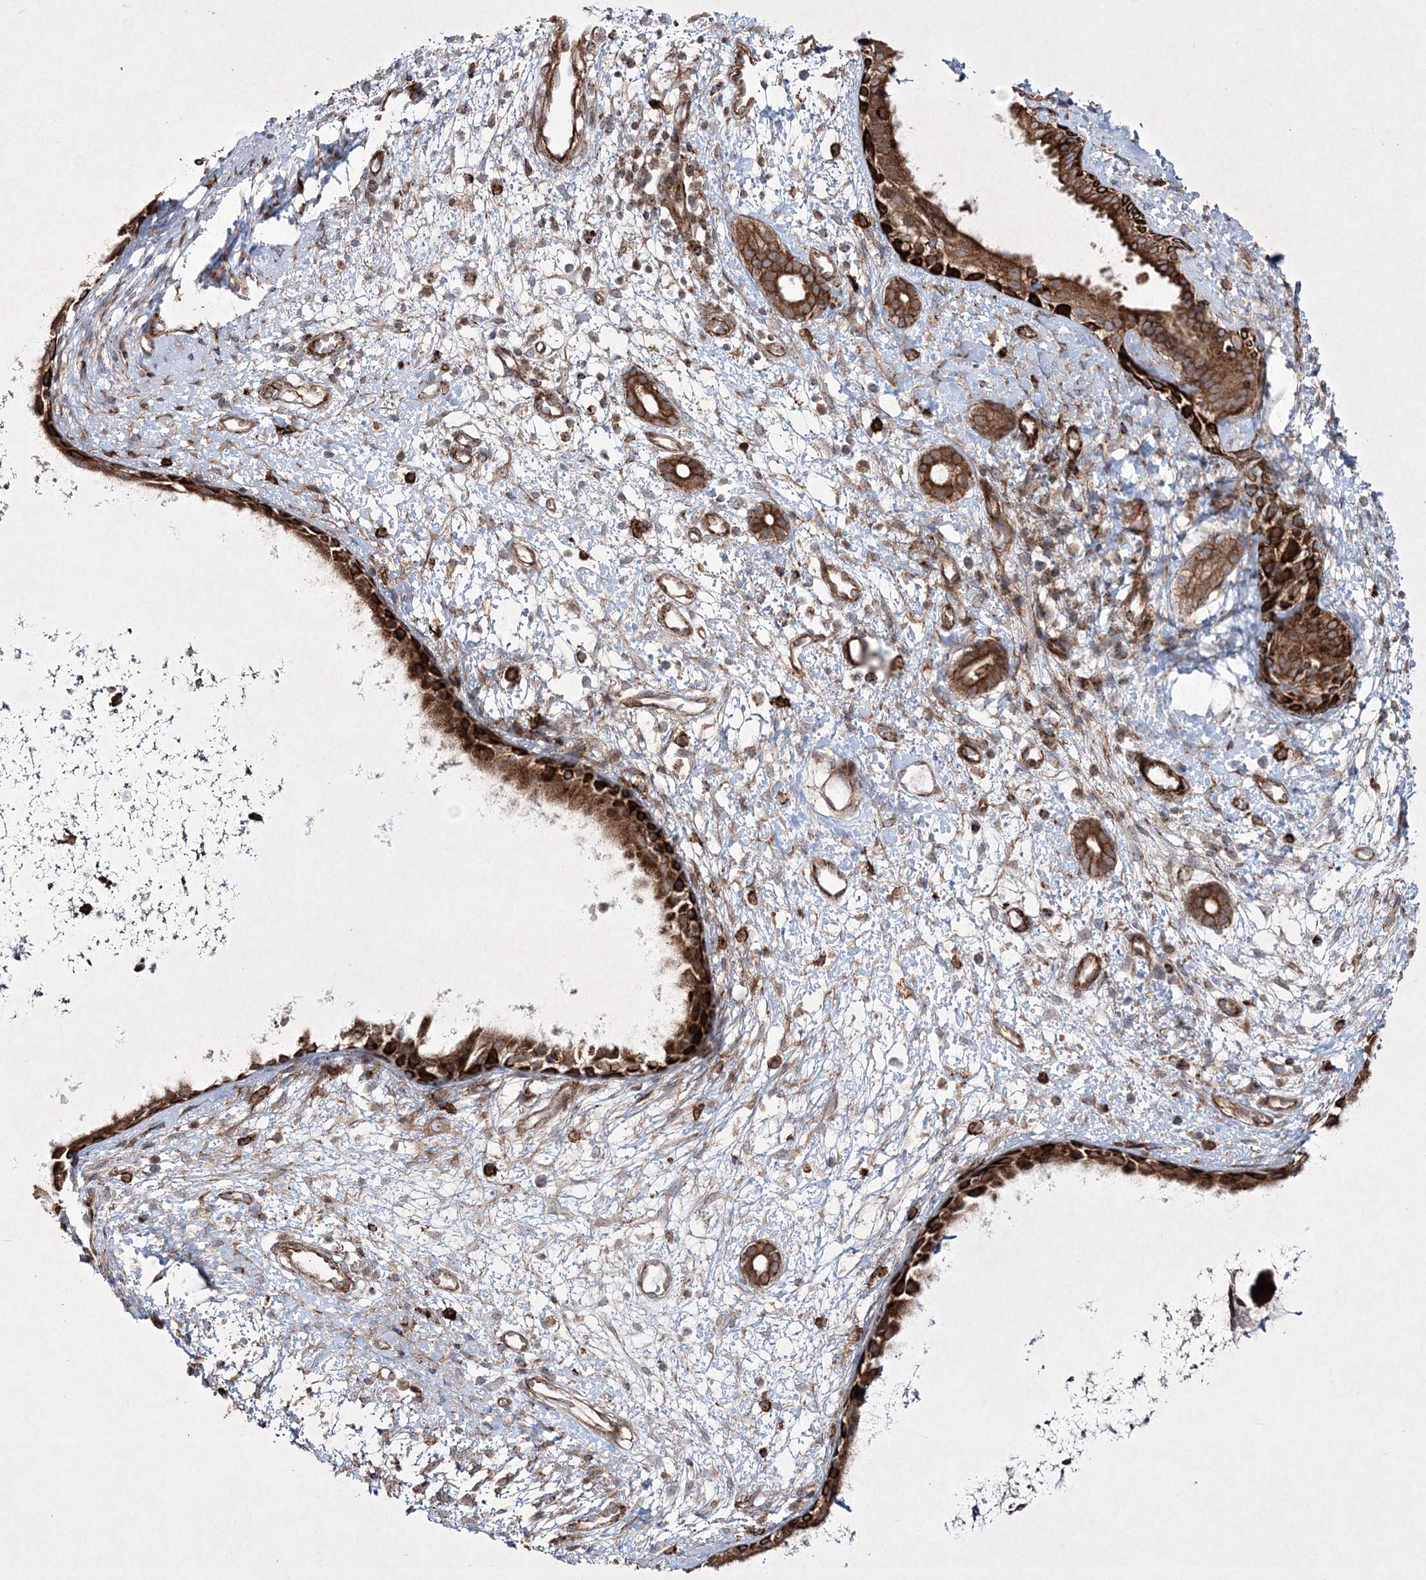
{"staining": {"intensity": "strong", "quantity": ">75%", "location": "cytoplasmic/membranous"}, "tissue": "nasopharynx", "cell_type": "Respiratory epithelial cells", "image_type": "normal", "snomed": [{"axis": "morphology", "description": "Normal tissue, NOS"}, {"axis": "topography", "description": "Nasopharynx"}], "caption": "A high amount of strong cytoplasmic/membranous staining is appreciated in approximately >75% of respiratory epithelial cells in unremarkable nasopharynx.", "gene": "RICTOR", "patient": {"sex": "male", "age": 22}}